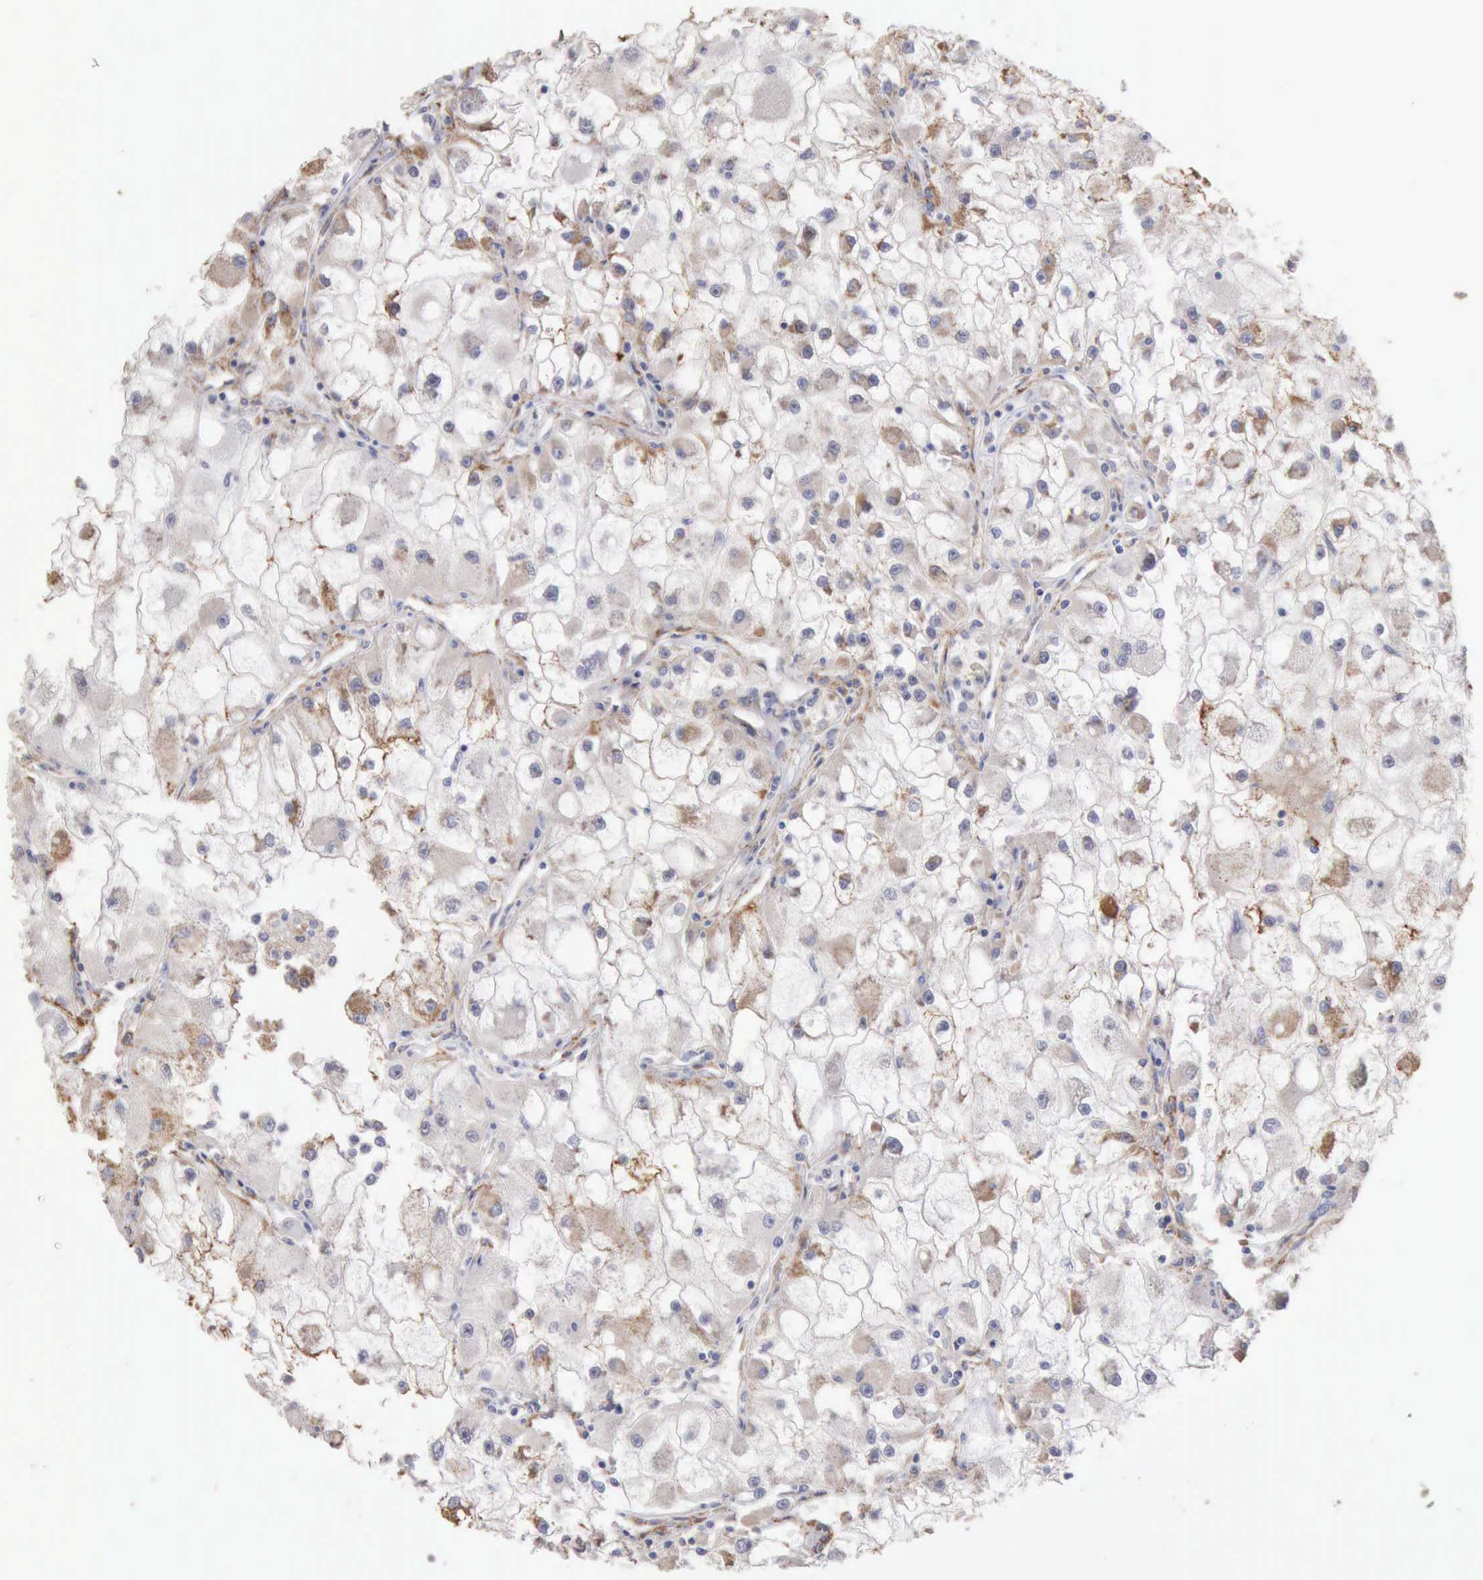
{"staining": {"intensity": "negative", "quantity": "none", "location": "none"}, "tissue": "renal cancer", "cell_type": "Tumor cells", "image_type": "cancer", "snomed": [{"axis": "morphology", "description": "Adenocarcinoma, NOS"}, {"axis": "topography", "description": "Kidney"}], "caption": "Immunohistochemical staining of human renal adenocarcinoma exhibits no significant expression in tumor cells. (DAB (3,3'-diaminobenzidine) immunohistochemistry, high magnification).", "gene": "GPR101", "patient": {"sex": "female", "age": 73}}